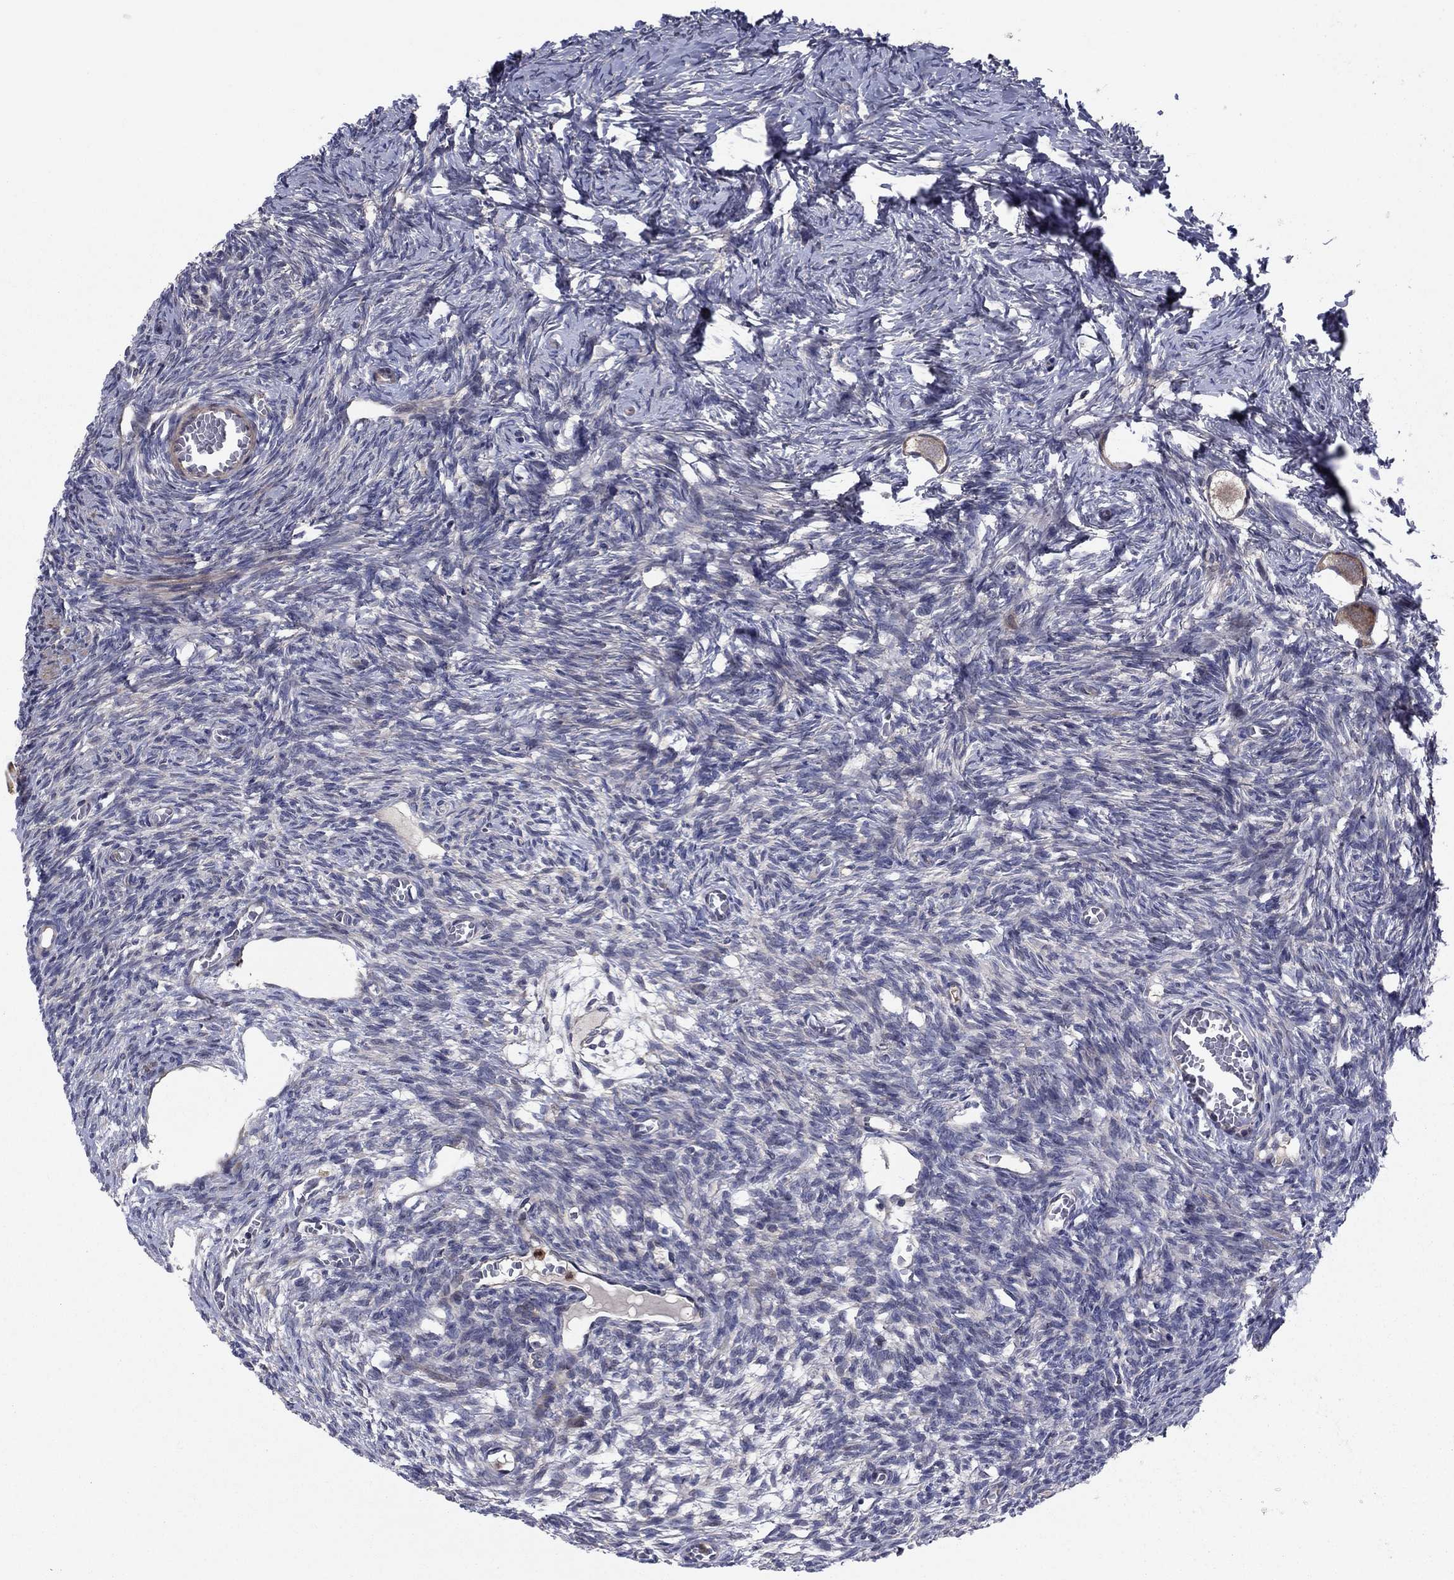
{"staining": {"intensity": "moderate", "quantity": "25%-75%", "location": "cytoplasmic/membranous"}, "tissue": "ovary", "cell_type": "Follicle cells", "image_type": "normal", "snomed": [{"axis": "morphology", "description": "Normal tissue, NOS"}, {"axis": "topography", "description": "Ovary"}], "caption": "Immunohistochemistry (DAB (3,3'-diaminobenzidine)) staining of normal ovary exhibits moderate cytoplasmic/membranous protein expression in approximately 25%-75% of follicle cells.", "gene": "MSRB1", "patient": {"sex": "female", "age": 27}}